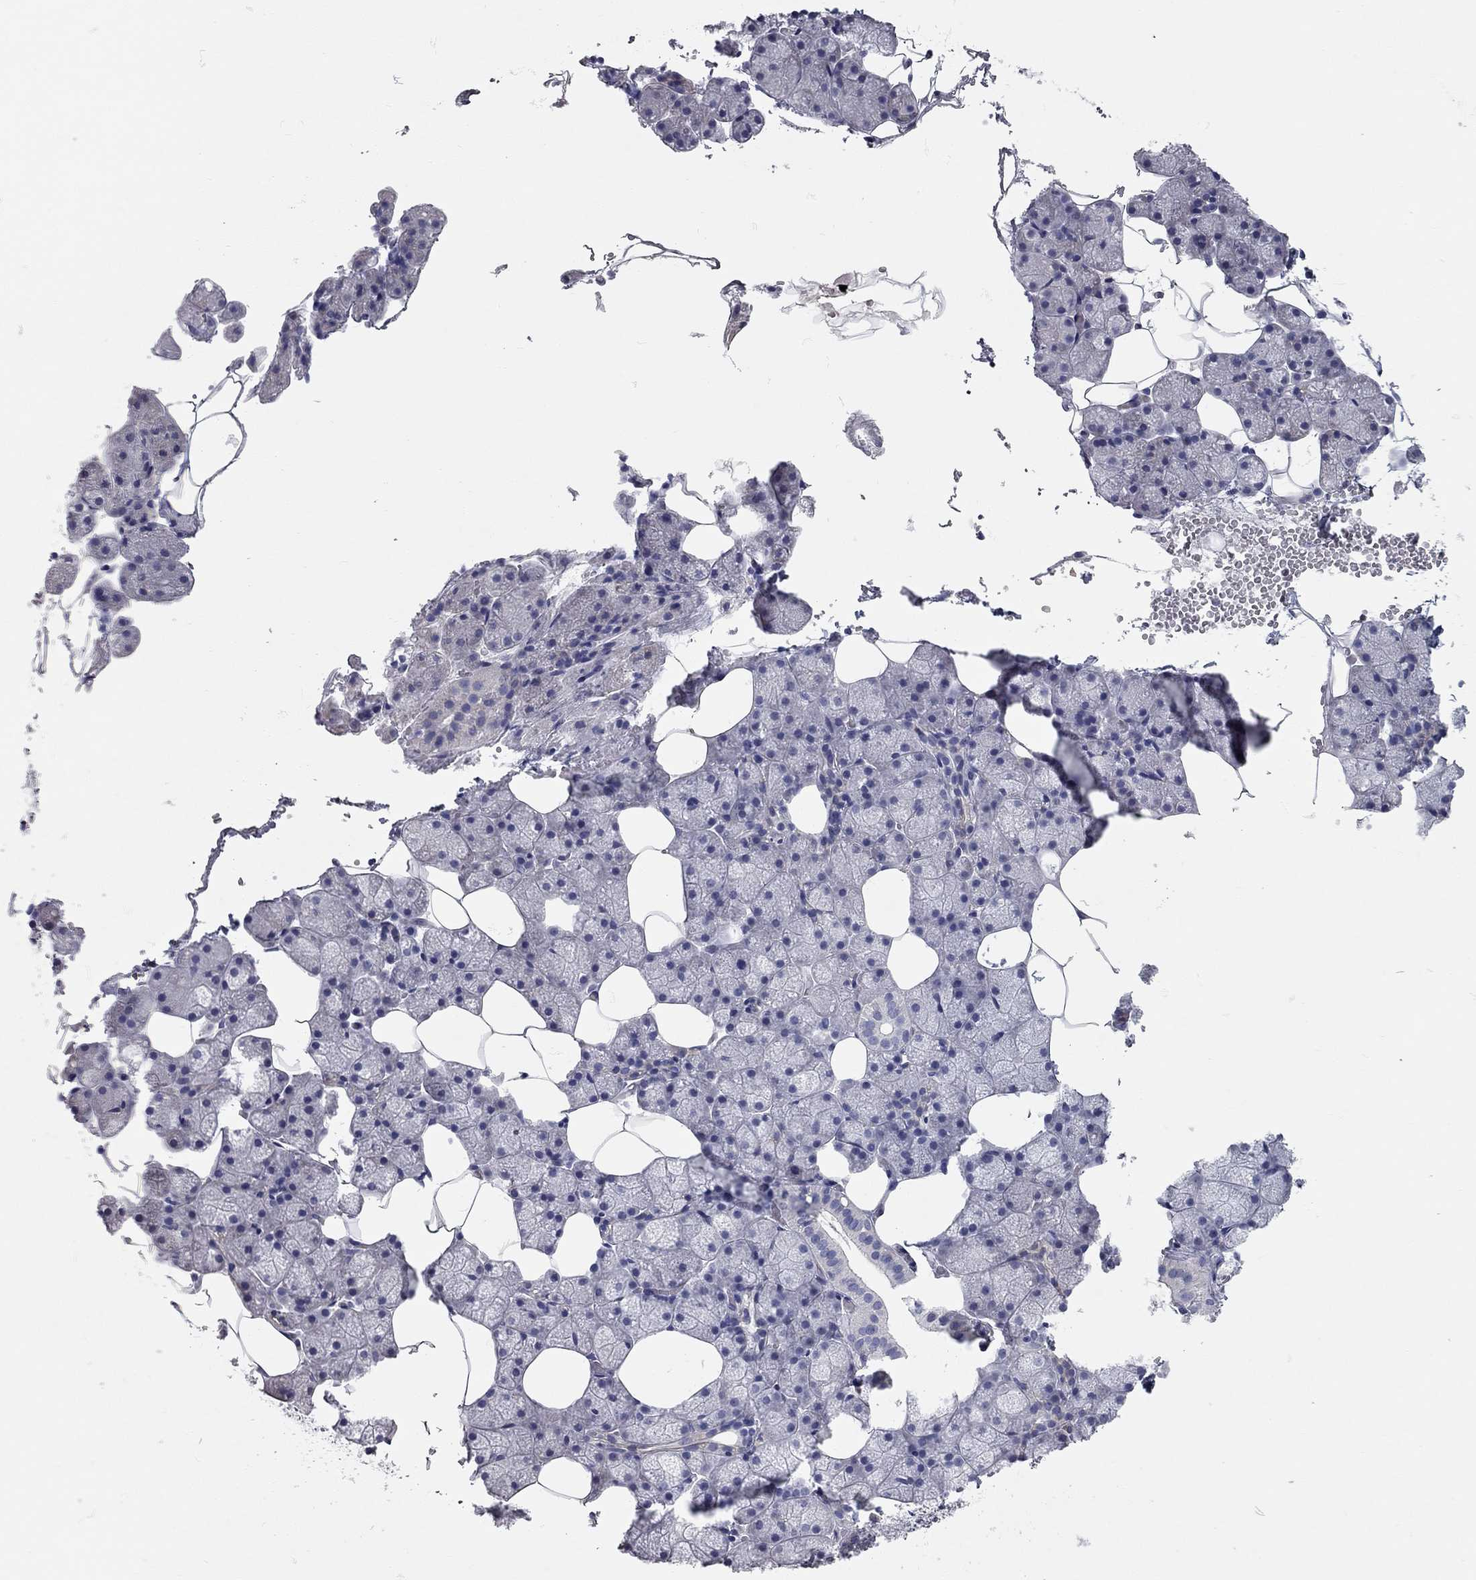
{"staining": {"intensity": "negative", "quantity": "none", "location": "none"}, "tissue": "salivary gland", "cell_type": "Glandular cells", "image_type": "normal", "snomed": [{"axis": "morphology", "description": "Normal tissue, NOS"}, {"axis": "topography", "description": "Salivary gland"}], "caption": "A micrograph of salivary gland stained for a protein displays no brown staining in glandular cells. (Brightfield microscopy of DAB (3,3'-diaminobenzidine) immunohistochemistry at high magnification).", "gene": "XAGE2", "patient": {"sex": "male", "age": 38}}